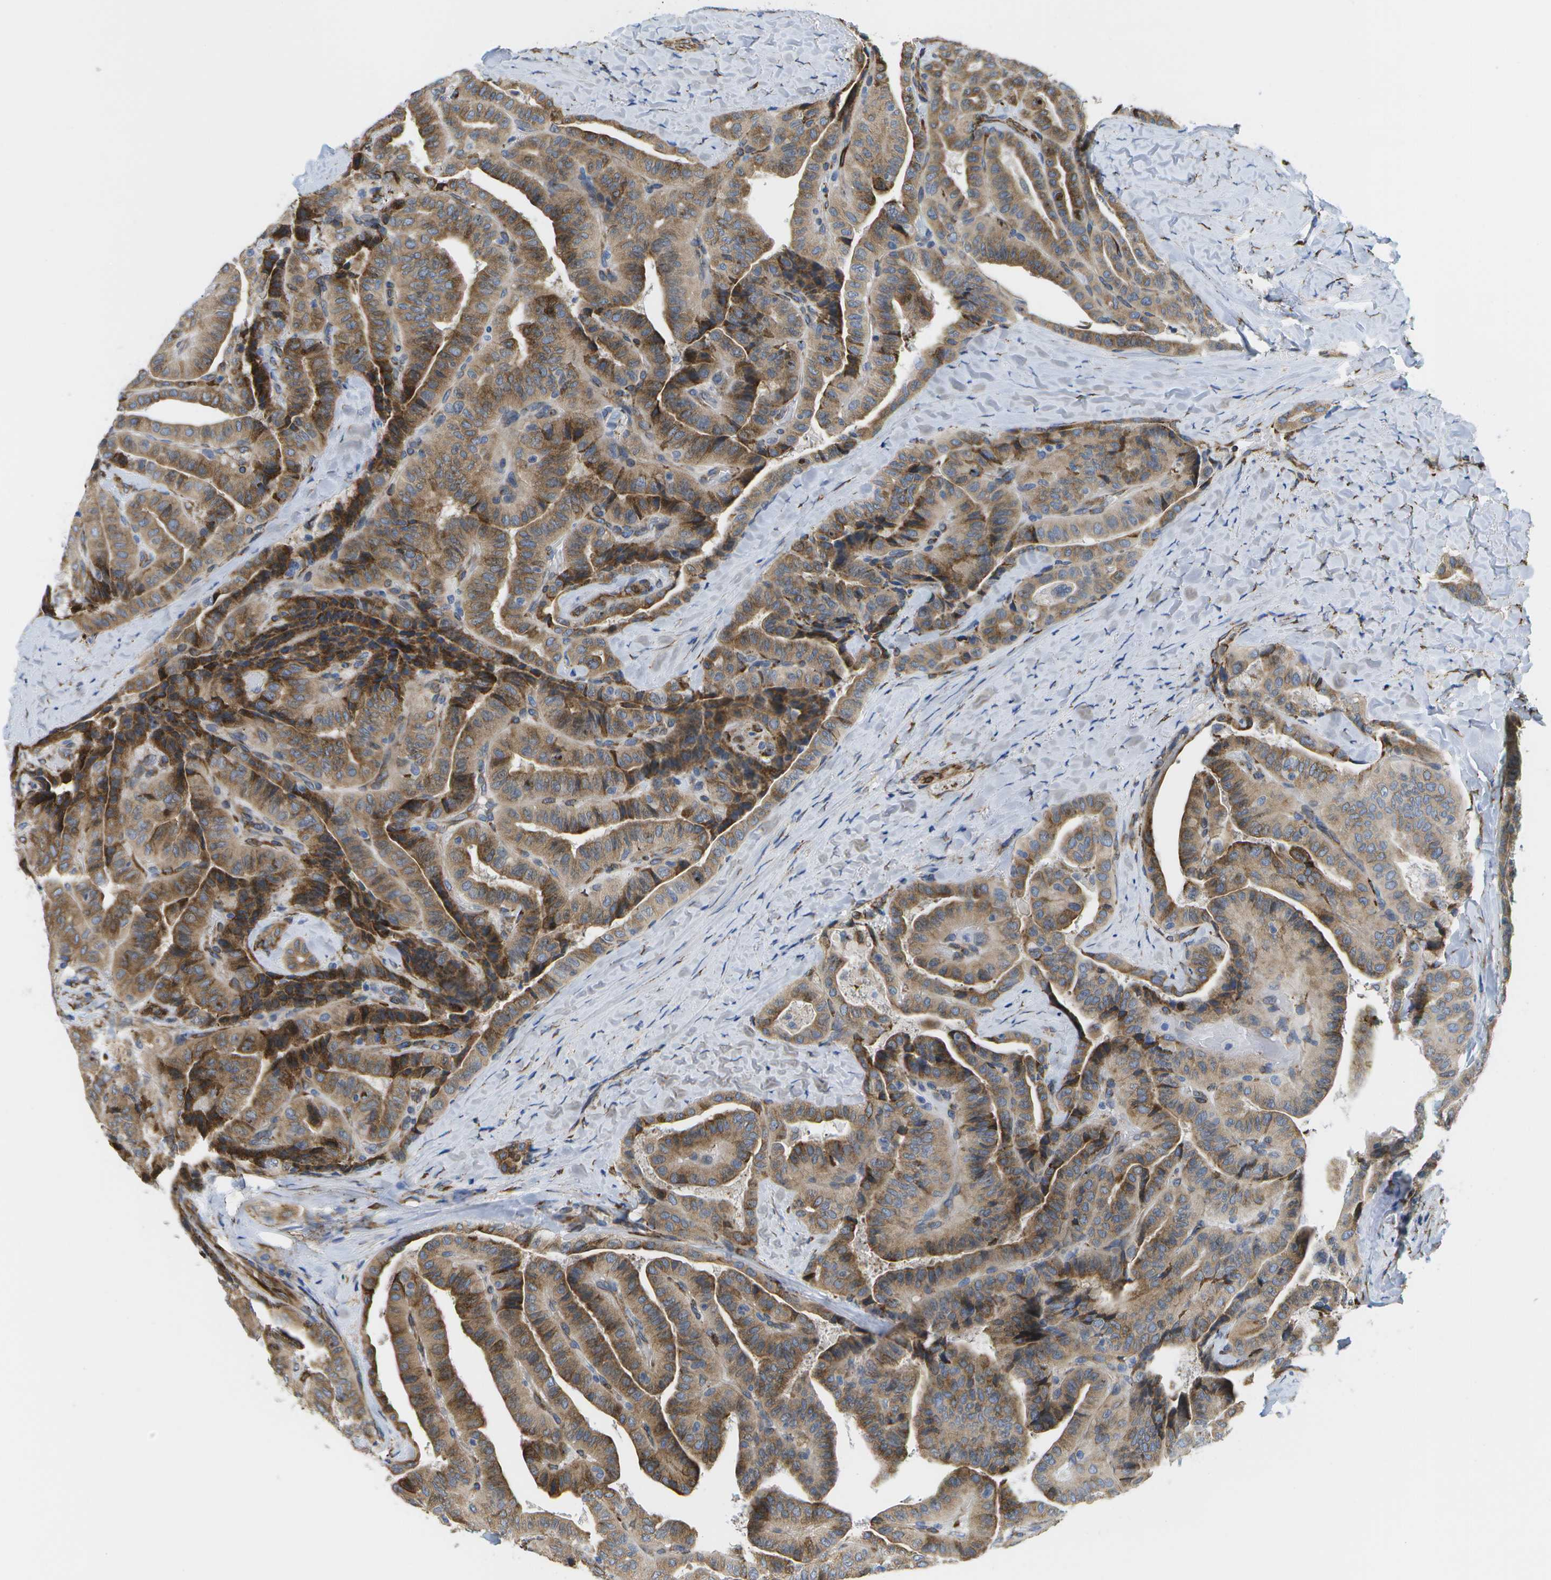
{"staining": {"intensity": "moderate", "quantity": ">75%", "location": "cytoplasmic/membranous"}, "tissue": "thyroid cancer", "cell_type": "Tumor cells", "image_type": "cancer", "snomed": [{"axis": "morphology", "description": "Papillary adenocarcinoma, NOS"}, {"axis": "topography", "description": "Thyroid gland"}], "caption": "Thyroid cancer was stained to show a protein in brown. There is medium levels of moderate cytoplasmic/membranous positivity in about >75% of tumor cells. (IHC, brightfield microscopy, high magnification).", "gene": "ZDHHC17", "patient": {"sex": "male", "age": 77}}